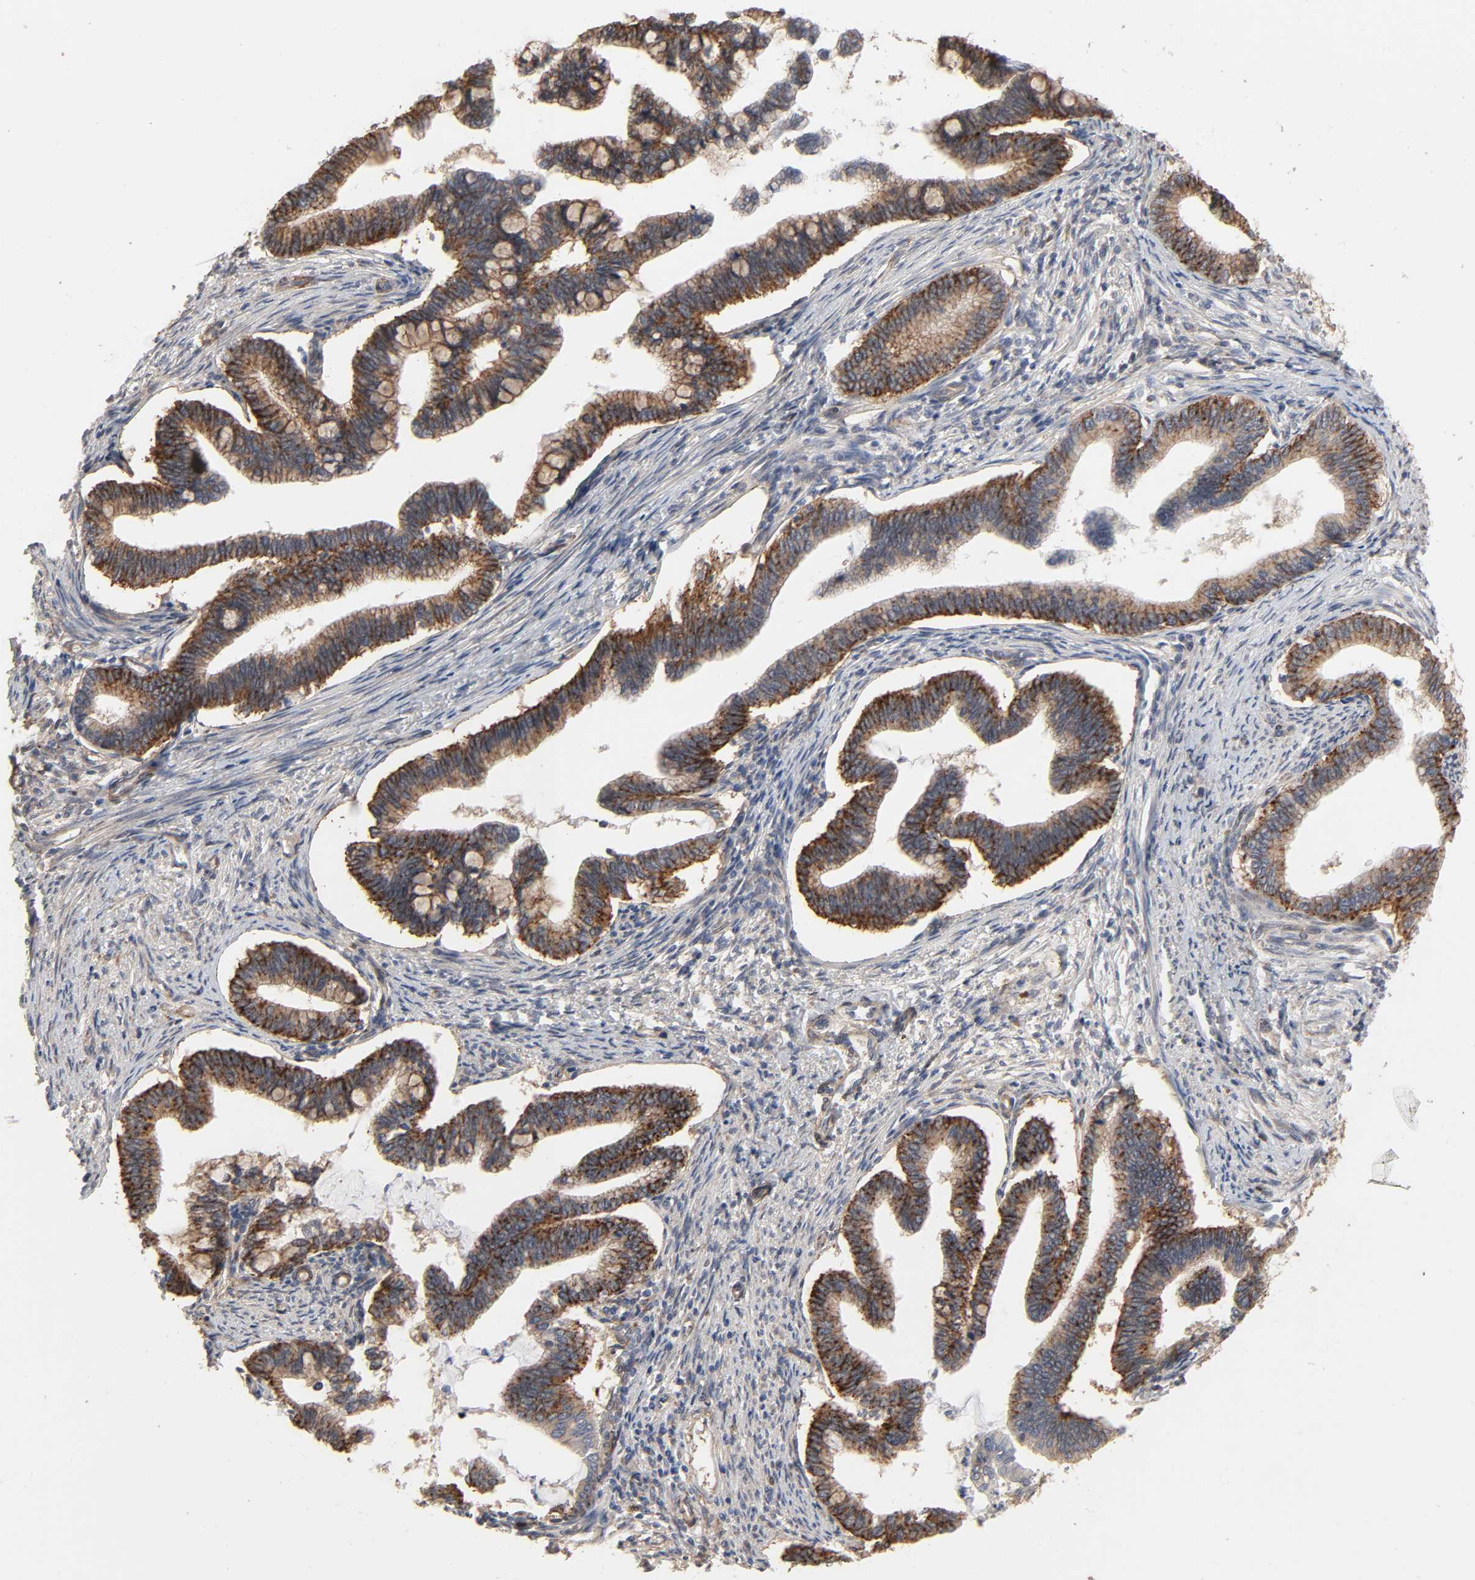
{"staining": {"intensity": "strong", "quantity": ">75%", "location": "cytoplasmic/membranous"}, "tissue": "cervical cancer", "cell_type": "Tumor cells", "image_type": "cancer", "snomed": [{"axis": "morphology", "description": "Adenocarcinoma, NOS"}, {"axis": "topography", "description": "Cervix"}], "caption": "DAB immunohistochemical staining of adenocarcinoma (cervical) demonstrates strong cytoplasmic/membranous protein positivity in approximately >75% of tumor cells. The staining is performed using DAB (3,3'-diaminobenzidine) brown chromogen to label protein expression. The nuclei are counter-stained blue using hematoxylin.", "gene": "NDRG2", "patient": {"sex": "female", "age": 36}}